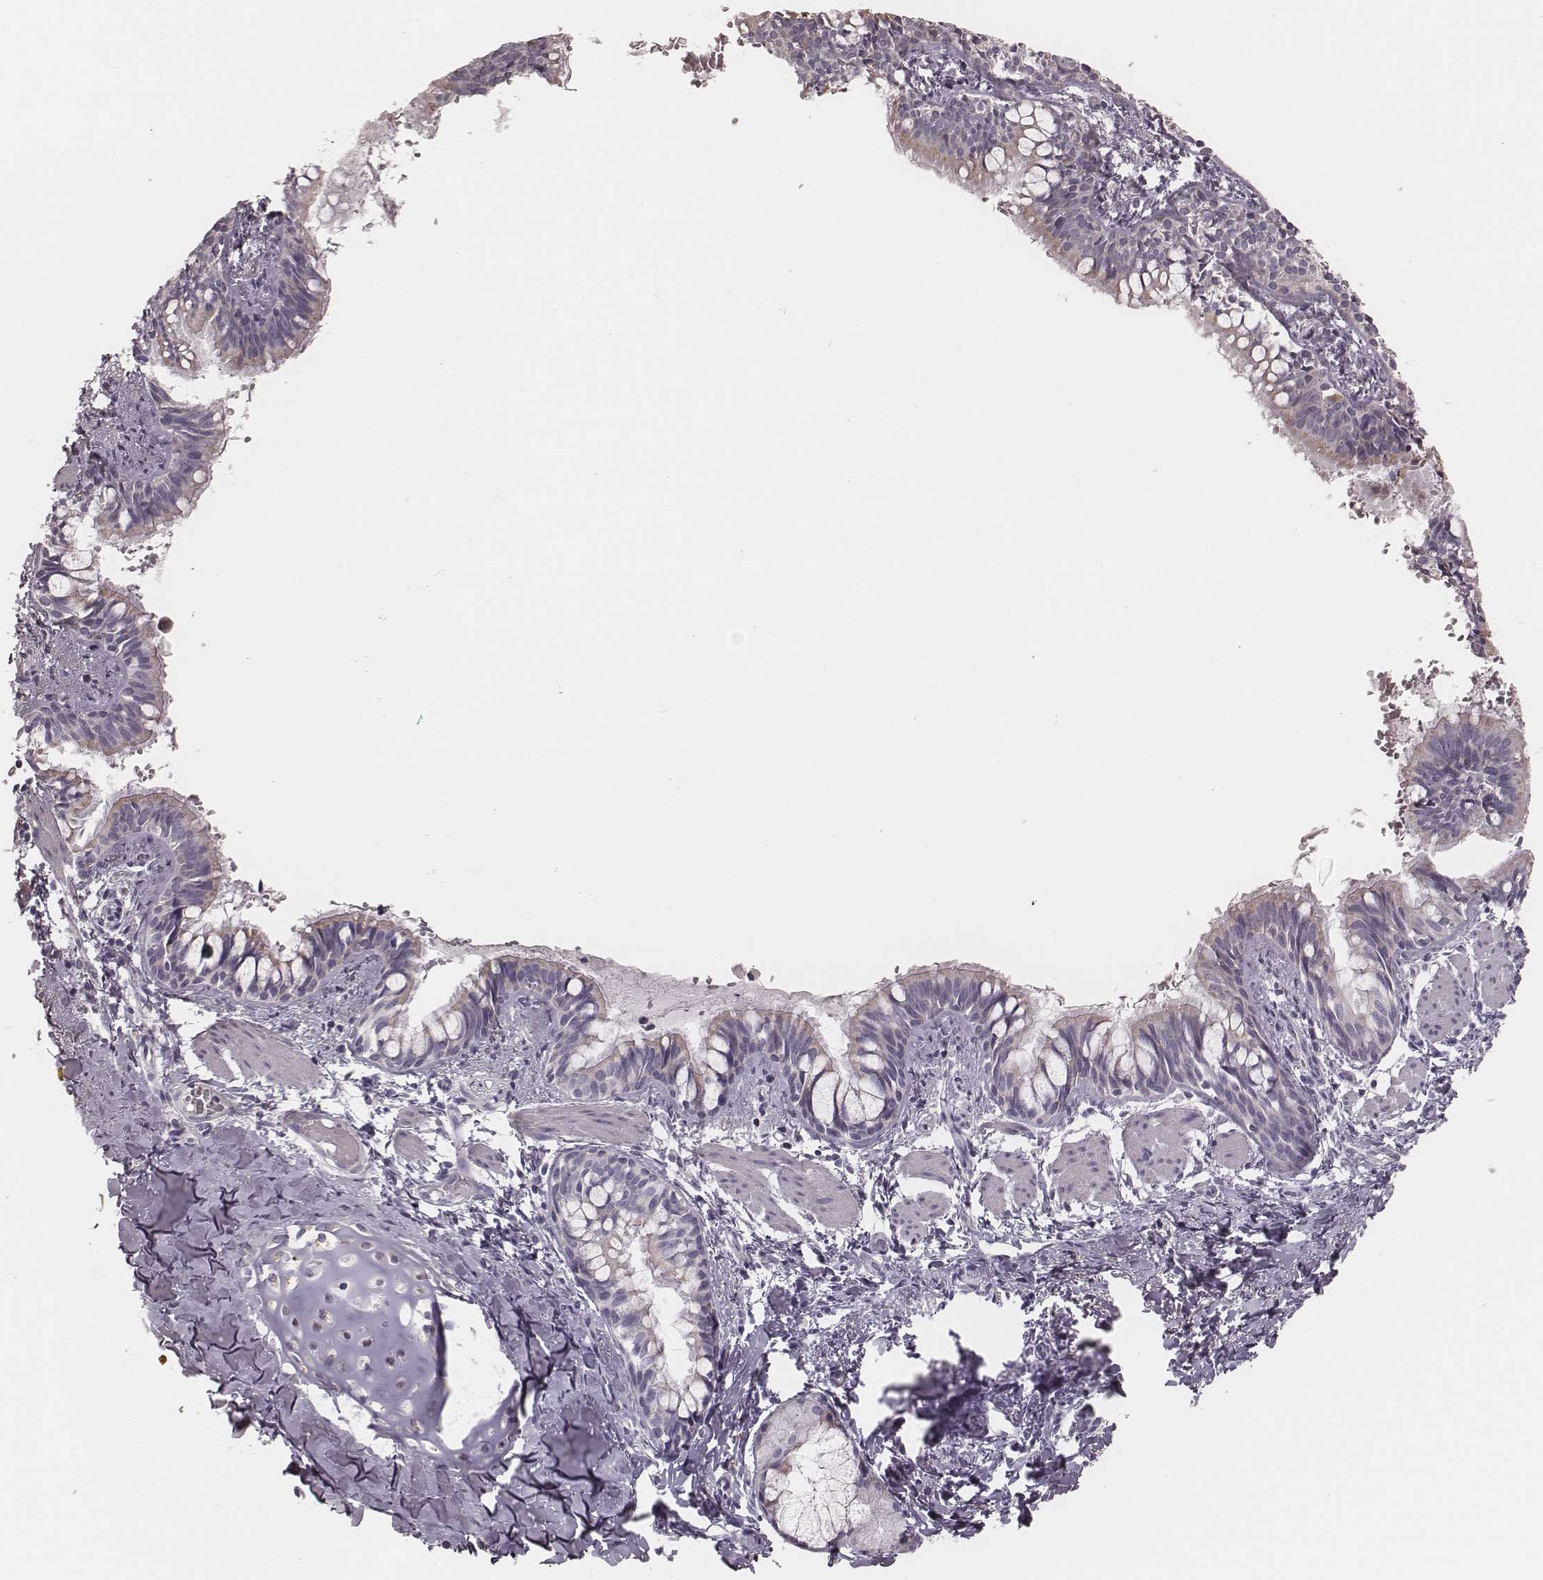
{"staining": {"intensity": "negative", "quantity": "none", "location": "none"}, "tissue": "bronchus", "cell_type": "Respiratory epithelial cells", "image_type": "normal", "snomed": [{"axis": "morphology", "description": "Normal tissue, NOS"}, {"axis": "topography", "description": "Bronchus"}], "caption": "This photomicrograph is of benign bronchus stained with immunohistochemistry to label a protein in brown with the nuclei are counter-stained blue. There is no positivity in respiratory epithelial cells.", "gene": "KIF5C", "patient": {"sex": "male", "age": 1}}